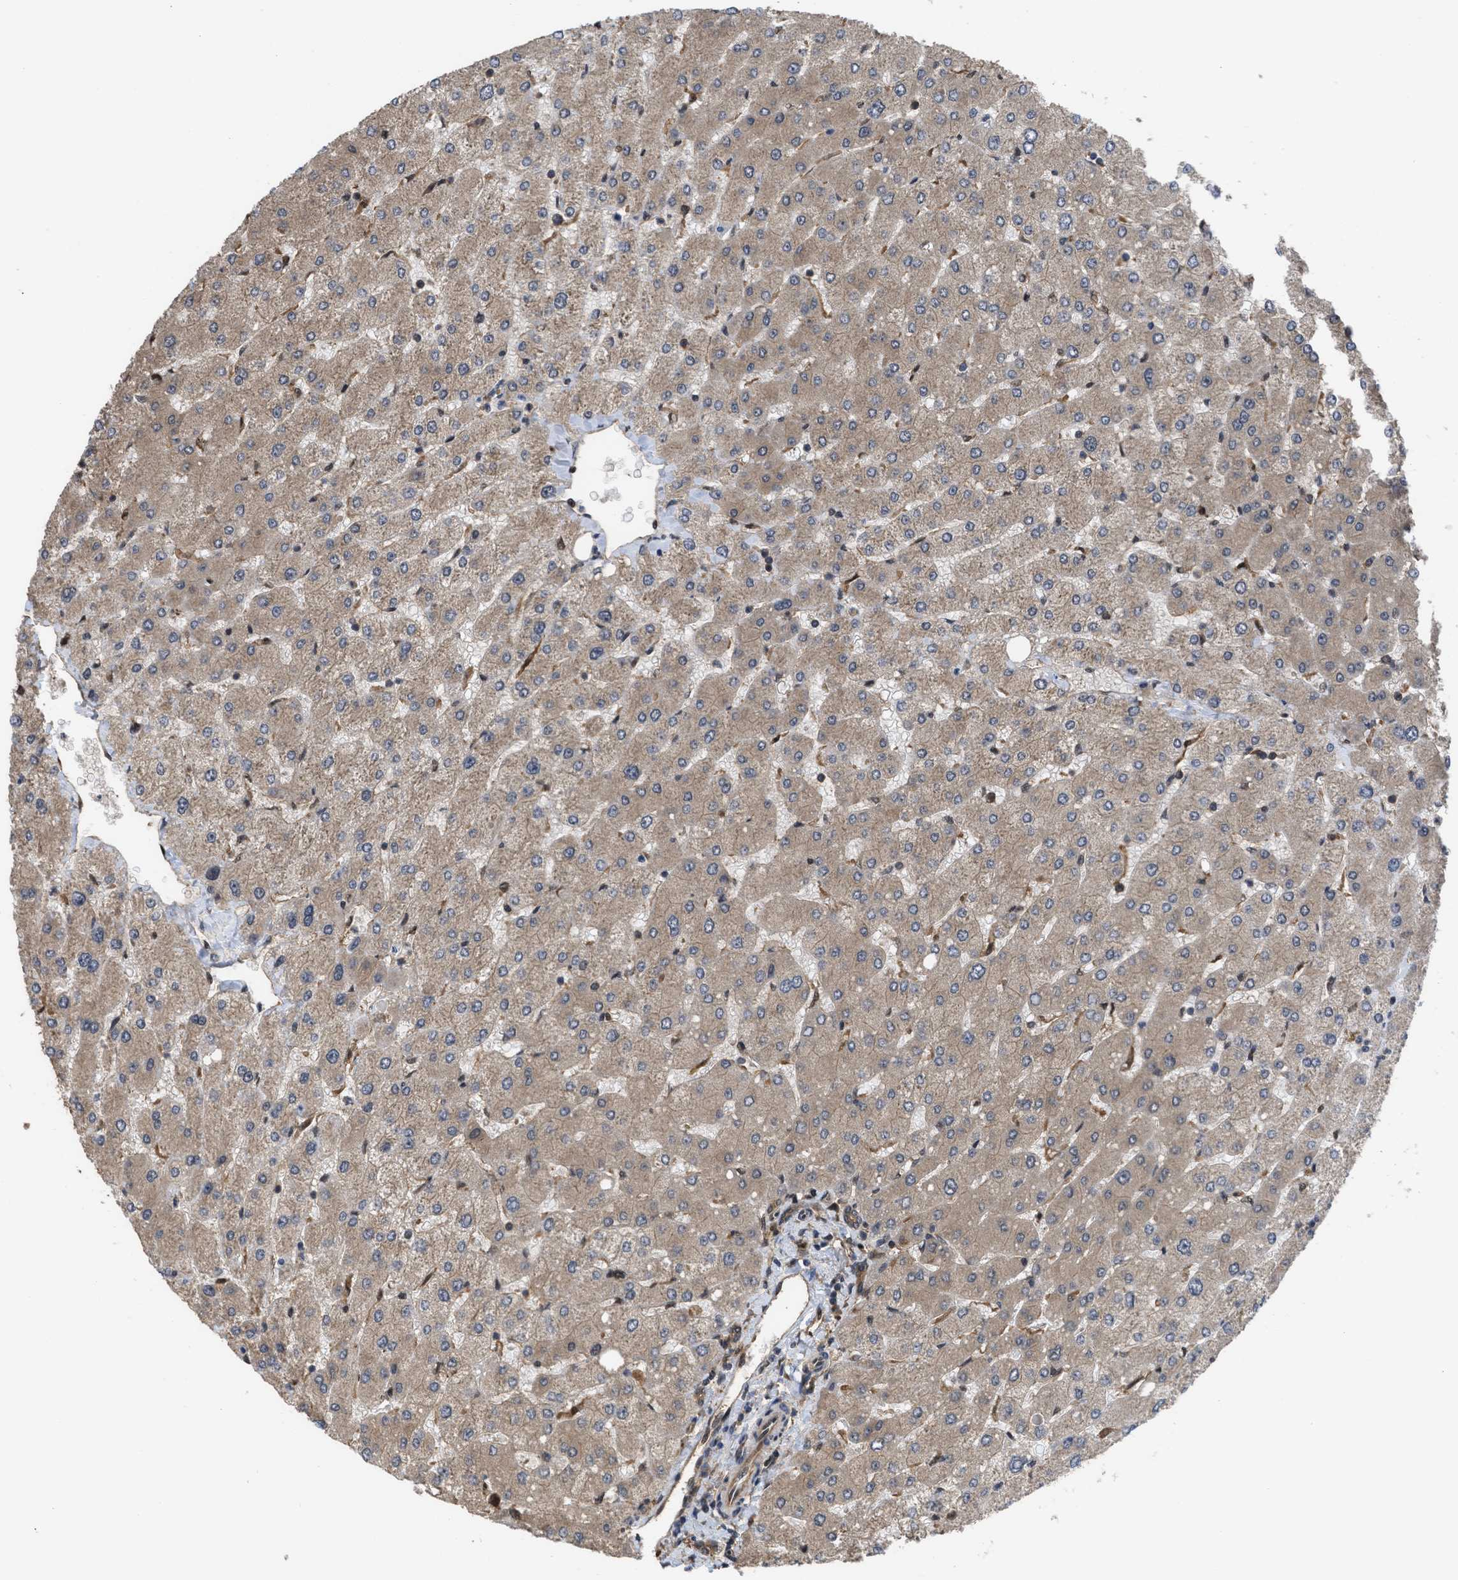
{"staining": {"intensity": "moderate", "quantity": ">75%", "location": "cytoplasmic/membranous"}, "tissue": "liver", "cell_type": "Cholangiocytes", "image_type": "normal", "snomed": [{"axis": "morphology", "description": "Normal tissue, NOS"}, {"axis": "topography", "description": "Liver"}], "caption": "Immunohistochemical staining of unremarkable liver shows moderate cytoplasmic/membranous protein positivity in about >75% of cholangiocytes.", "gene": "YWHAG", "patient": {"sex": "male", "age": 55}}